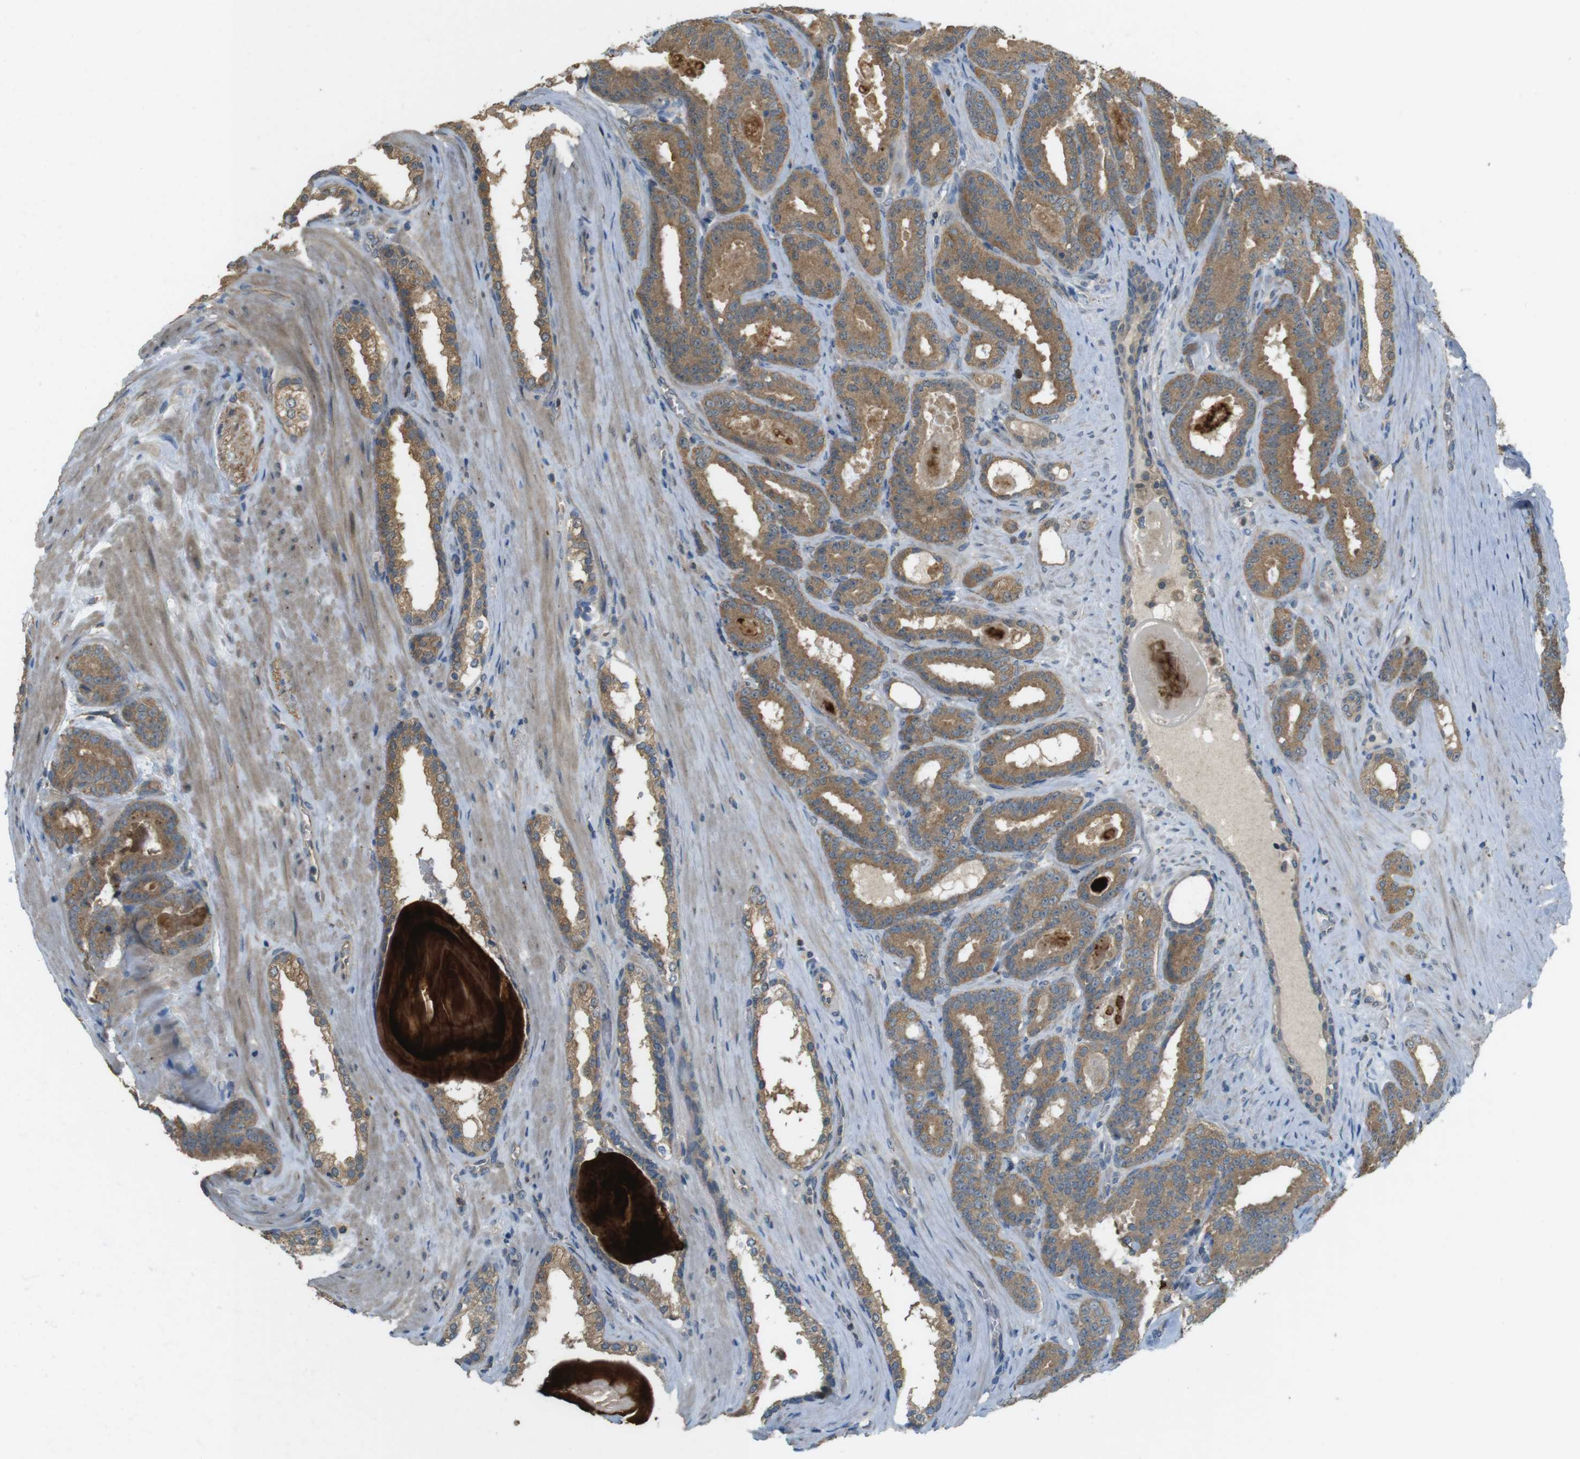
{"staining": {"intensity": "moderate", "quantity": ">75%", "location": "cytoplasmic/membranous"}, "tissue": "prostate cancer", "cell_type": "Tumor cells", "image_type": "cancer", "snomed": [{"axis": "morphology", "description": "Adenocarcinoma, High grade"}, {"axis": "topography", "description": "Prostate"}], "caption": "Immunohistochemical staining of human prostate high-grade adenocarcinoma exhibits moderate cytoplasmic/membranous protein staining in about >75% of tumor cells. (DAB (3,3'-diaminobenzidine) IHC with brightfield microscopy, high magnification).", "gene": "ZDHHC20", "patient": {"sex": "male", "age": 60}}